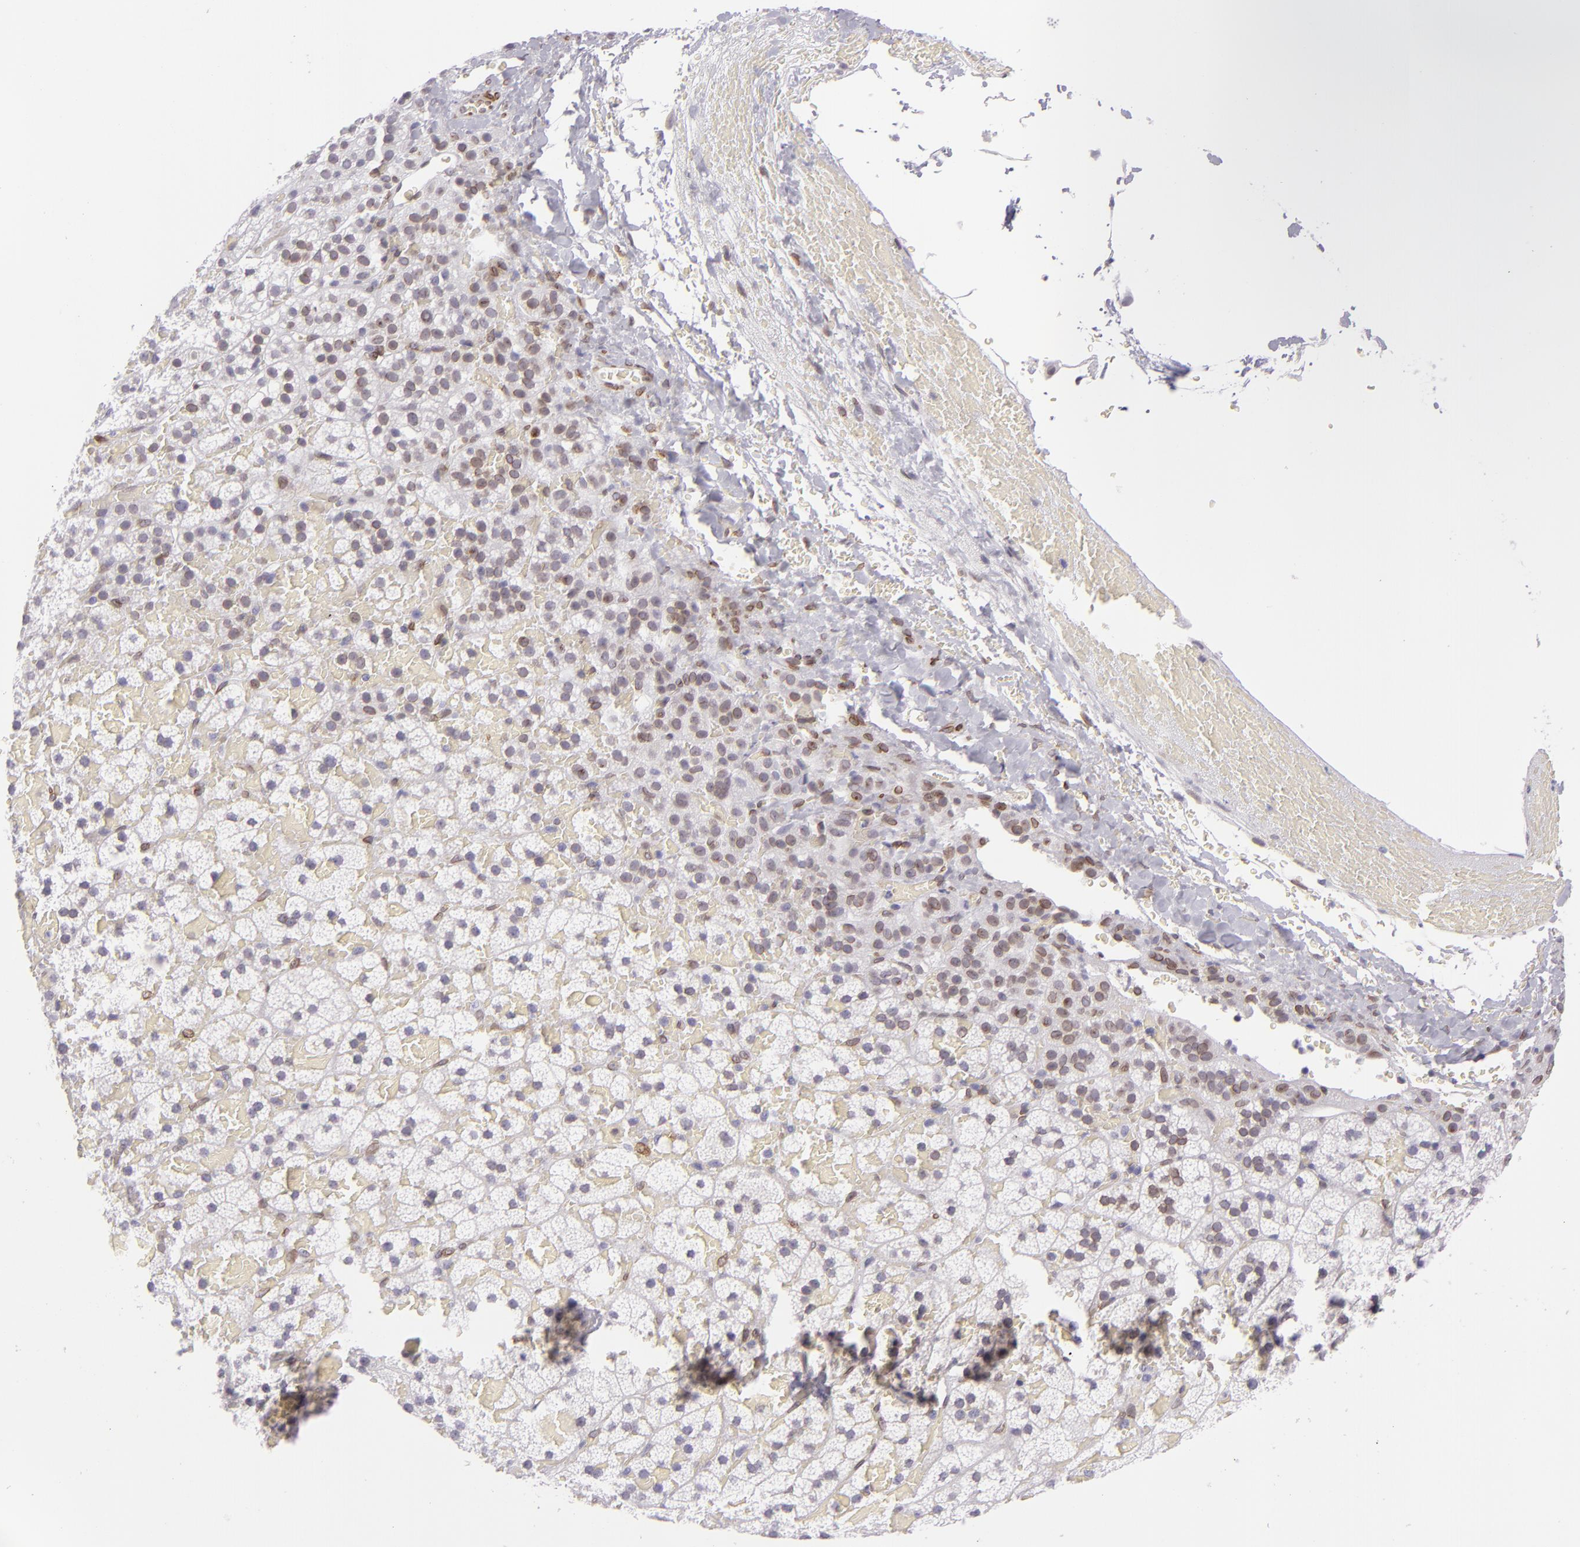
{"staining": {"intensity": "weak", "quantity": "<25%", "location": "nuclear"}, "tissue": "adrenal gland", "cell_type": "Glandular cells", "image_type": "normal", "snomed": [{"axis": "morphology", "description": "Normal tissue, NOS"}, {"axis": "topography", "description": "Adrenal gland"}], "caption": "Immunohistochemistry (IHC) micrograph of benign adrenal gland: adrenal gland stained with DAB shows no significant protein expression in glandular cells.", "gene": "EMD", "patient": {"sex": "male", "age": 35}}